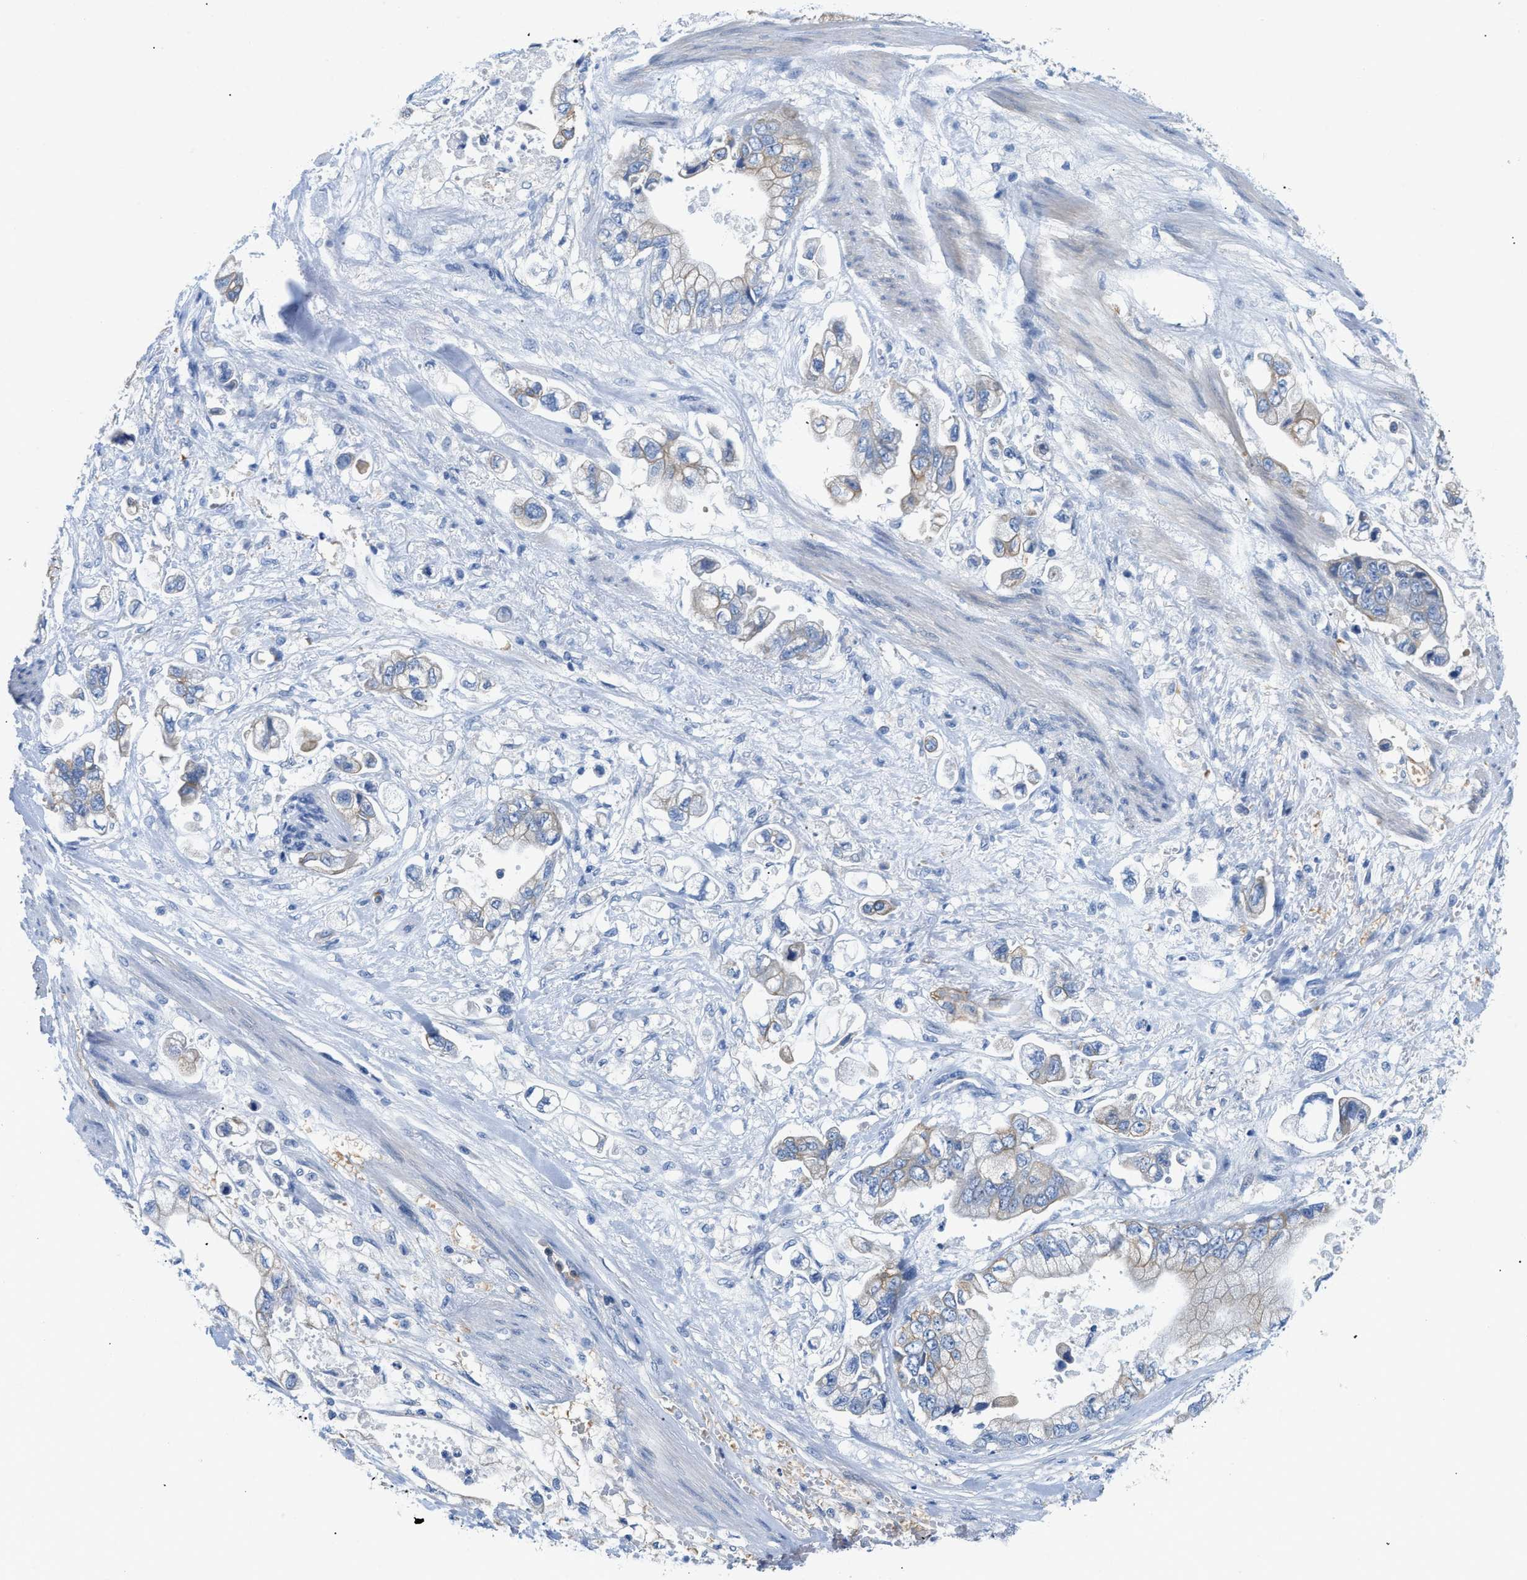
{"staining": {"intensity": "weak", "quantity": "<25%", "location": "cytoplasmic/membranous"}, "tissue": "stomach cancer", "cell_type": "Tumor cells", "image_type": "cancer", "snomed": [{"axis": "morphology", "description": "Normal tissue, NOS"}, {"axis": "morphology", "description": "Adenocarcinoma, NOS"}, {"axis": "topography", "description": "Stomach"}], "caption": "High magnification brightfield microscopy of stomach cancer (adenocarcinoma) stained with DAB (brown) and counterstained with hematoxylin (blue): tumor cells show no significant positivity.", "gene": "BPGM", "patient": {"sex": "male", "age": 62}}